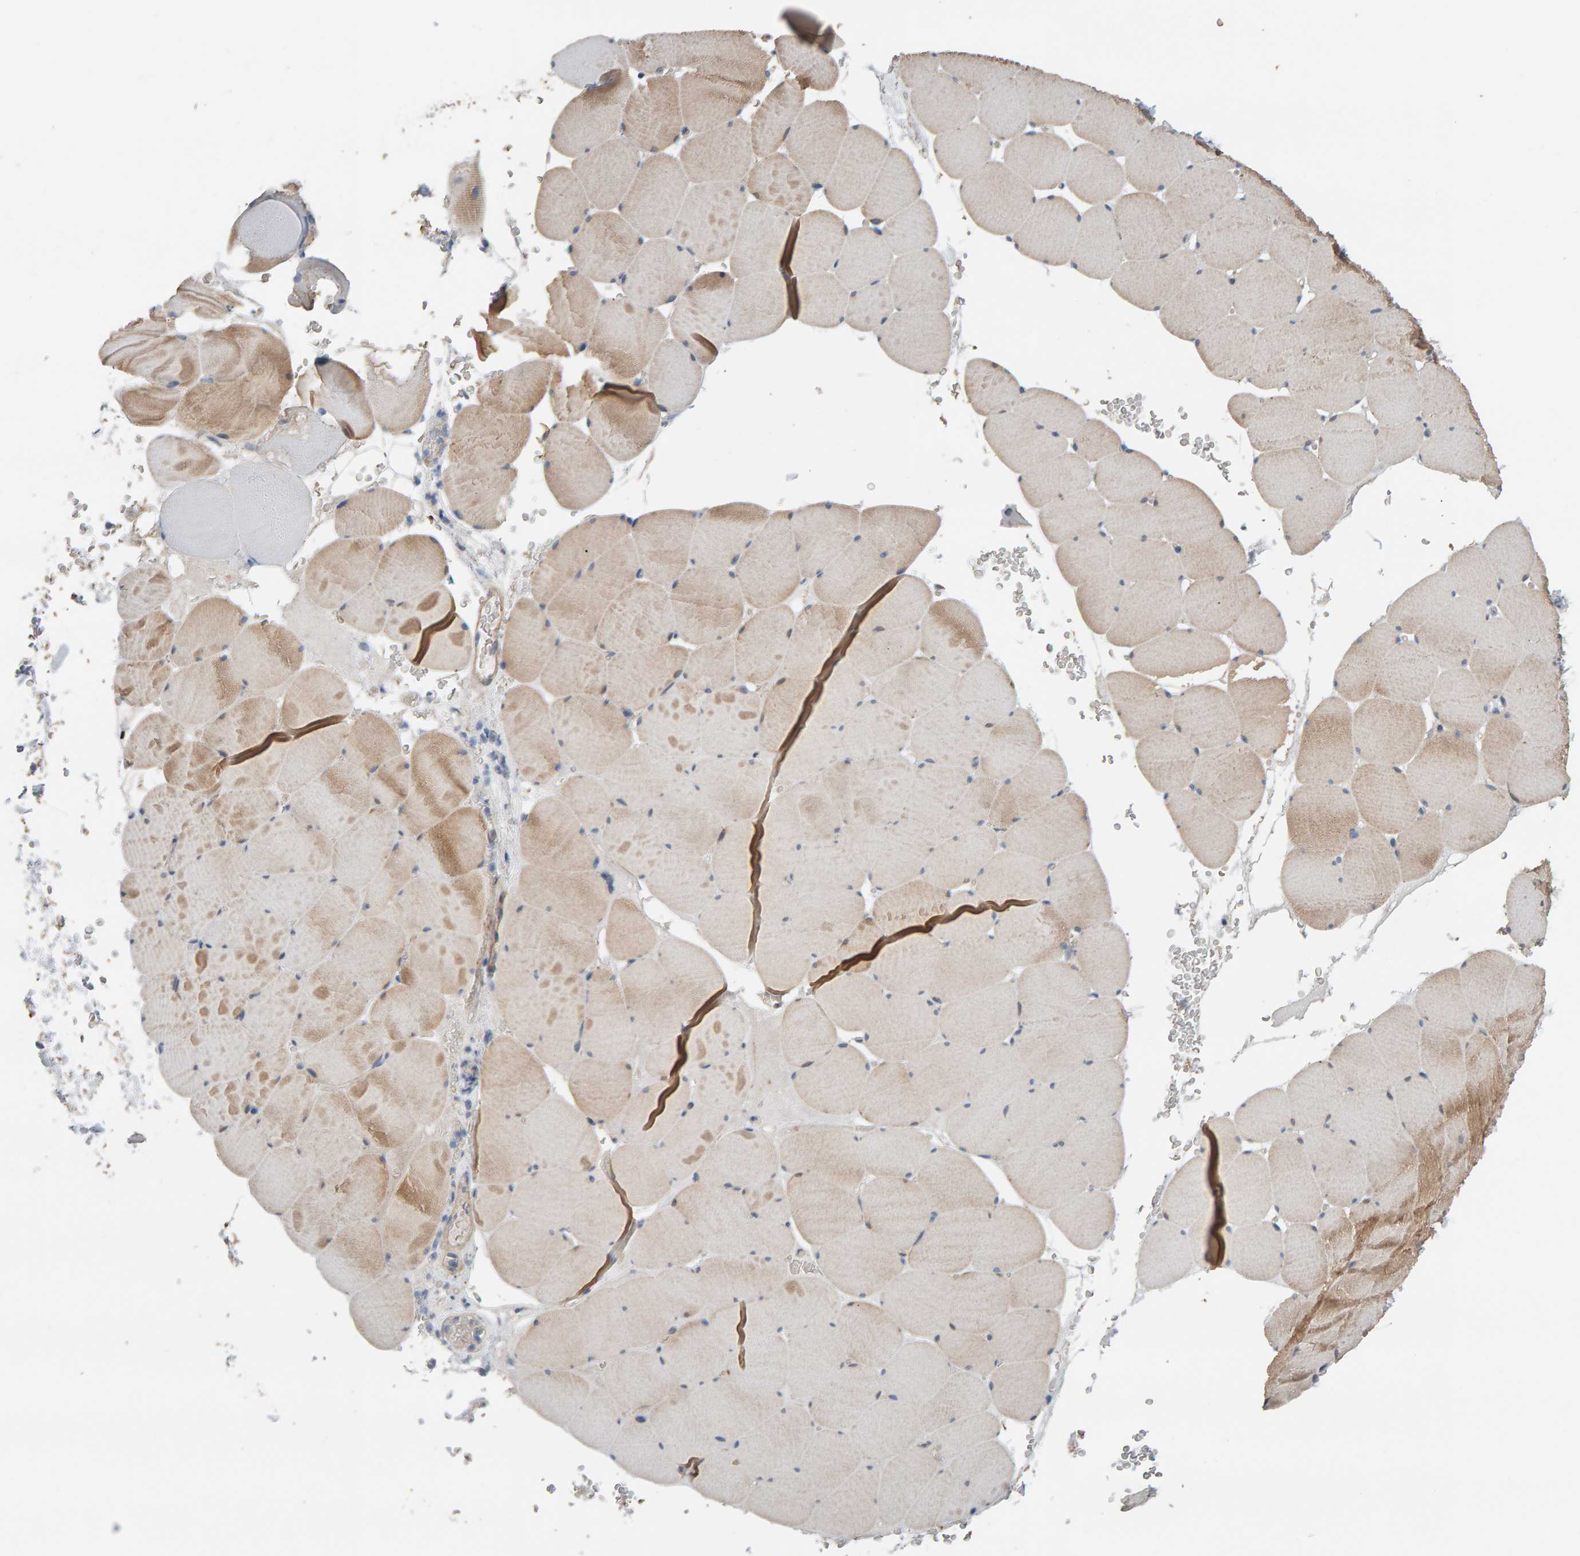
{"staining": {"intensity": "weak", "quantity": ">75%", "location": "cytoplasmic/membranous"}, "tissue": "skeletal muscle", "cell_type": "Myocytes", "image_type": "normal", "snomed": [{"axis": "morphology", "description": "Normal tissue, NOS"}, {"axis": "topography", "description": "Skeletal muscle"}], "caption": "DAB immunohistochemical staining of benign skeletal muscle demonstrates weak cytoplasmic/membranous protein expression in approximately >75% of myocytes. The staining was performed using DAB (3,3'-diaminobenzidine) to visualize the protein expression in brown, while the nuclei were stained in blue with hematoxylin (Magnification: 20x).", "gene": "IPPK", "patient": {"sex": "male", "age": 62}}